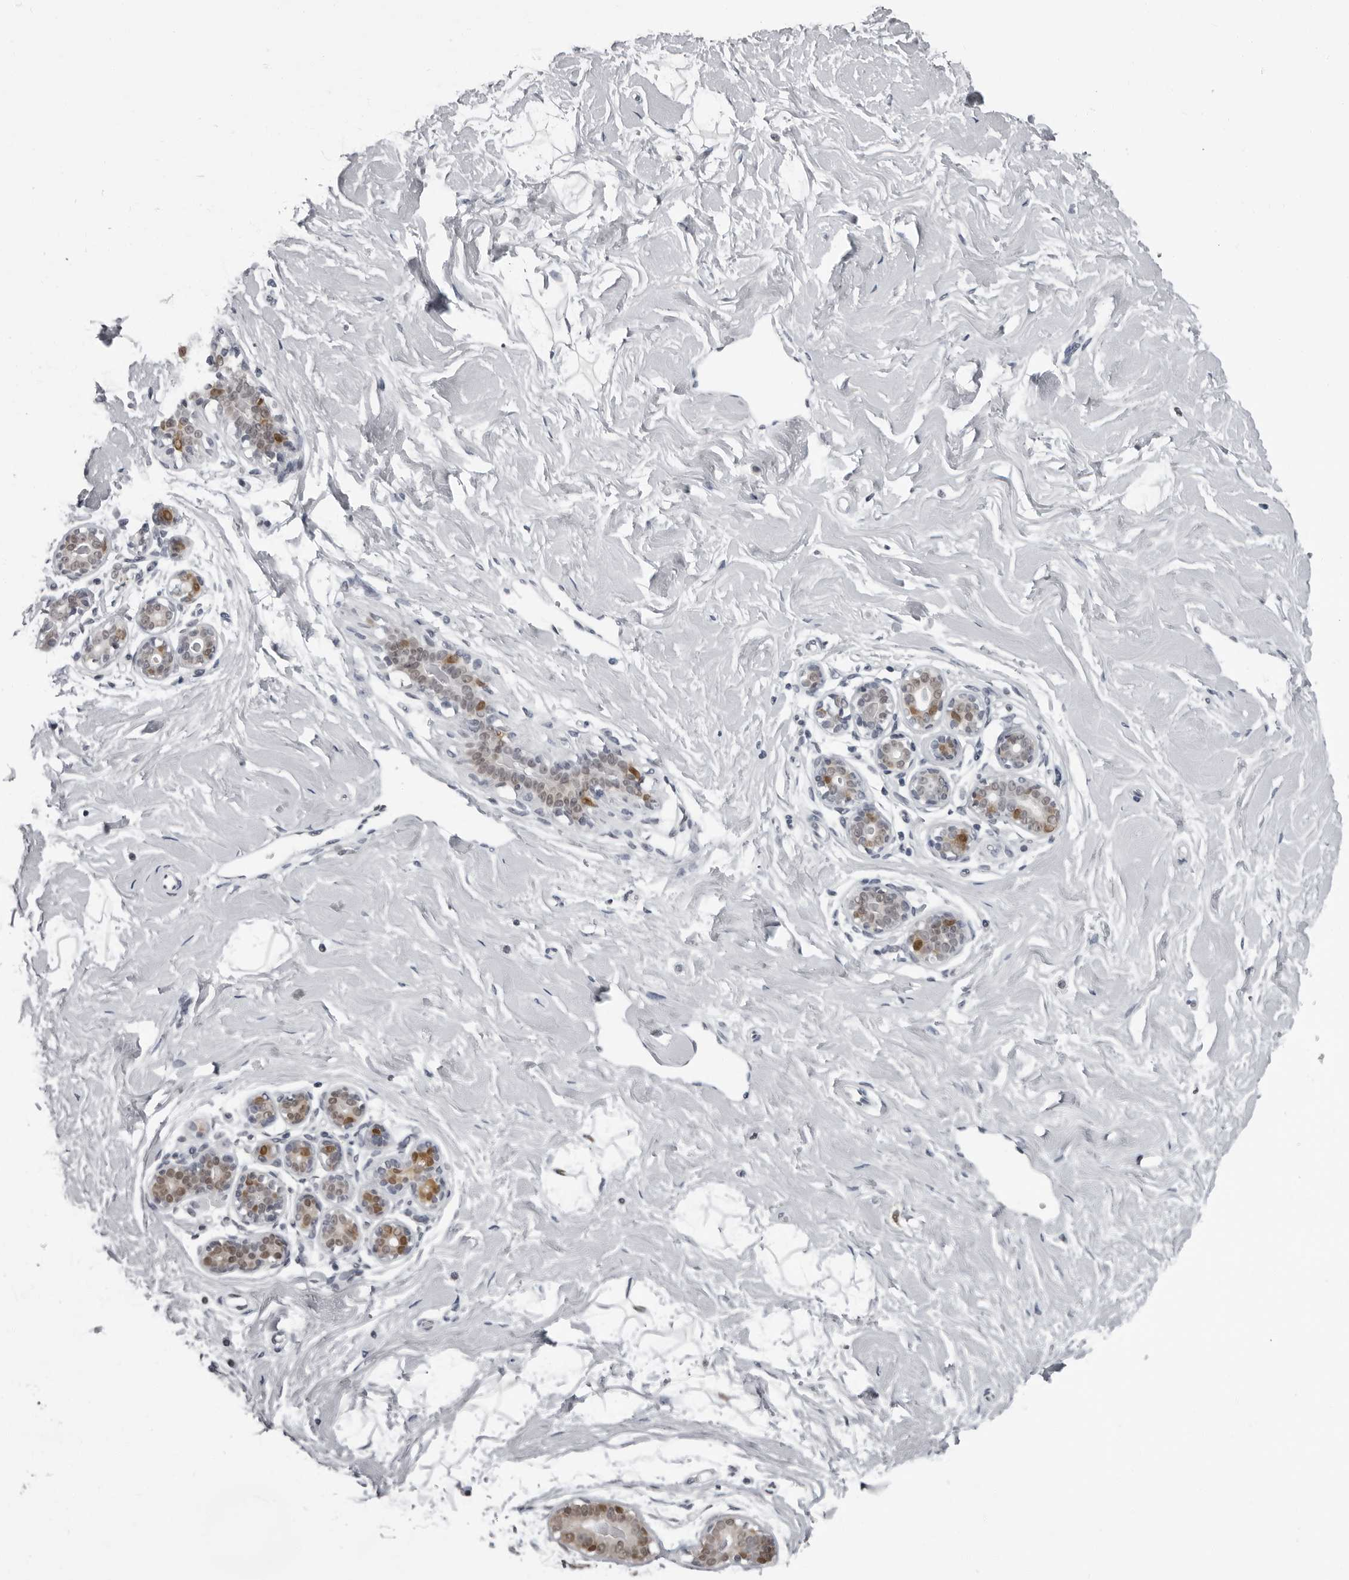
{"staining": {"intensity": "negative", "quantity": "none", "location": "none"}, "tissue": "breast", "cell_type": "Adipocytes", "image_type": "normal", "snomed": [{"axis": "morphology", "description": "Normal tissue, NOS"}, {"axis": "morphology", "description": "Adenoma, NOS"}, {"axis": "topography", "description": "Breast"}], "caption": "The IHC photomicrograph has no significant expression in adipocytes of breast. (Stains: DAB (3,3'-diaminobenzidine) immunohistochemistry (IHC) with hematoxylin counter stain, Microscopy: brightfield microscopy at high magnification).", "gene": "LZIC", "patient": {"sex": "female", "age": 23}}